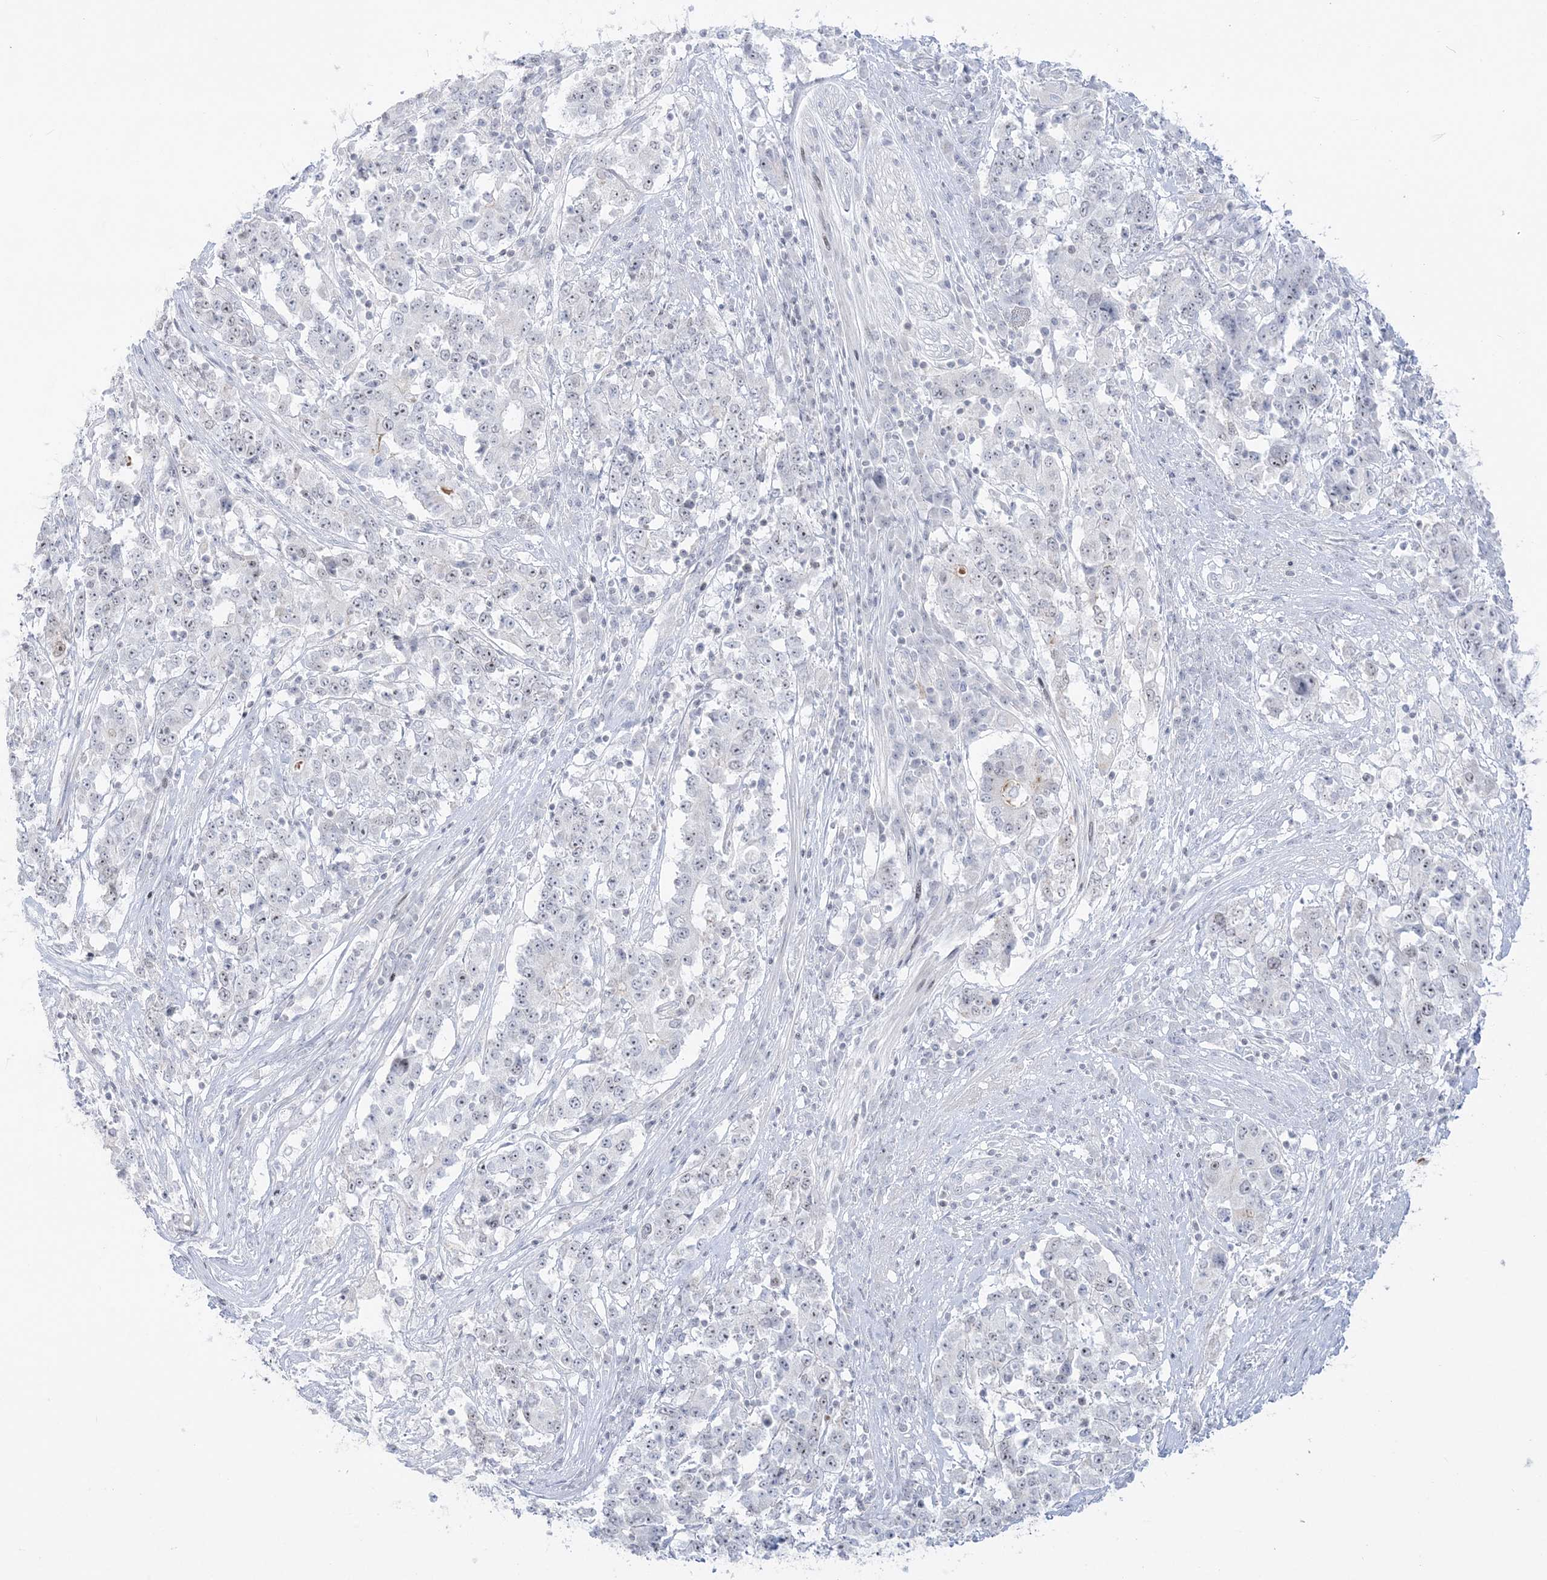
{"staining": {"intensity": "negative", "quantity": "none", "location": "none"}, "tissue": "stomach cancer", "cell_type": "Tumor cells", "image_type": "cancer", "snomed": [{"axis": "morphology", "description": "Adenocarcinoma, NOS"}, {"axis": "topography", "description": "Stomach"}], "caption": "Tumor cells are negative for protein expression in human stomach cancer.", "gene": "SH3BP4", "patient": {"sex": "male", "age": 59}}